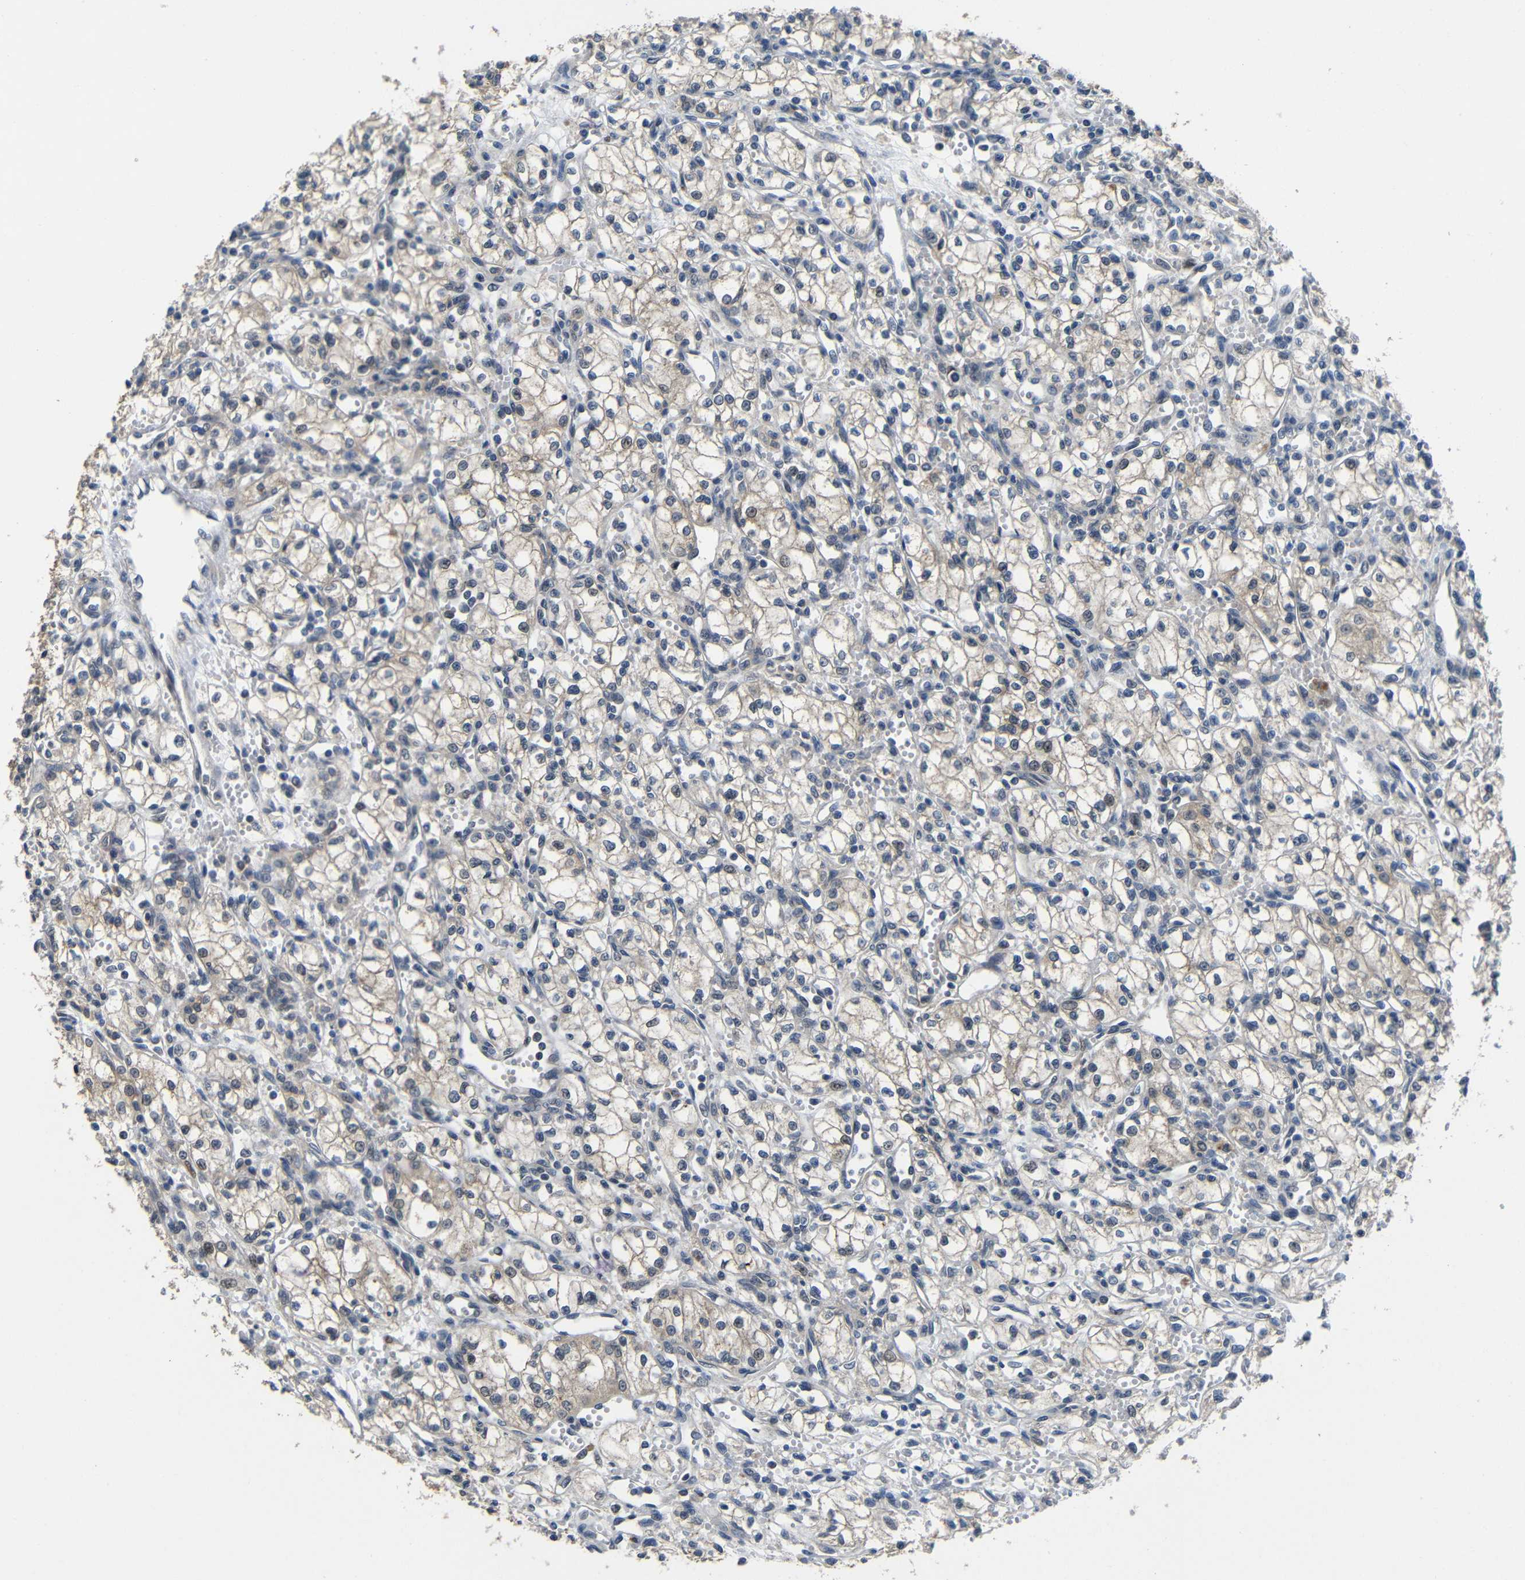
{"staining": {"intensity": "weak", "quantity": "25%-75%", "location": "cytoplasmic/membranous"}, "tissue": "renal cancer", "cell_type": "Tumor cells", "image_type": "cancer", "snomed": [{"axis": "morphology", "description": "Normal tissue, NOS"}, {"axis": "morphology", "description": "Adenocarcinoma, NOS"}, {"axis": "topography", "description": "Kidney"}], "caption": "Tumor cells display low levels of weak cytoplasmic/membranous staining in about 25%-75% of cells in human renal cancer (adenocarcinoma). Immunohistochemistry stains the protein of interest in brown and the nuclei are stained blue.", "gene": "C6orf89", "patient": {"sex": "male", "age": 59}}